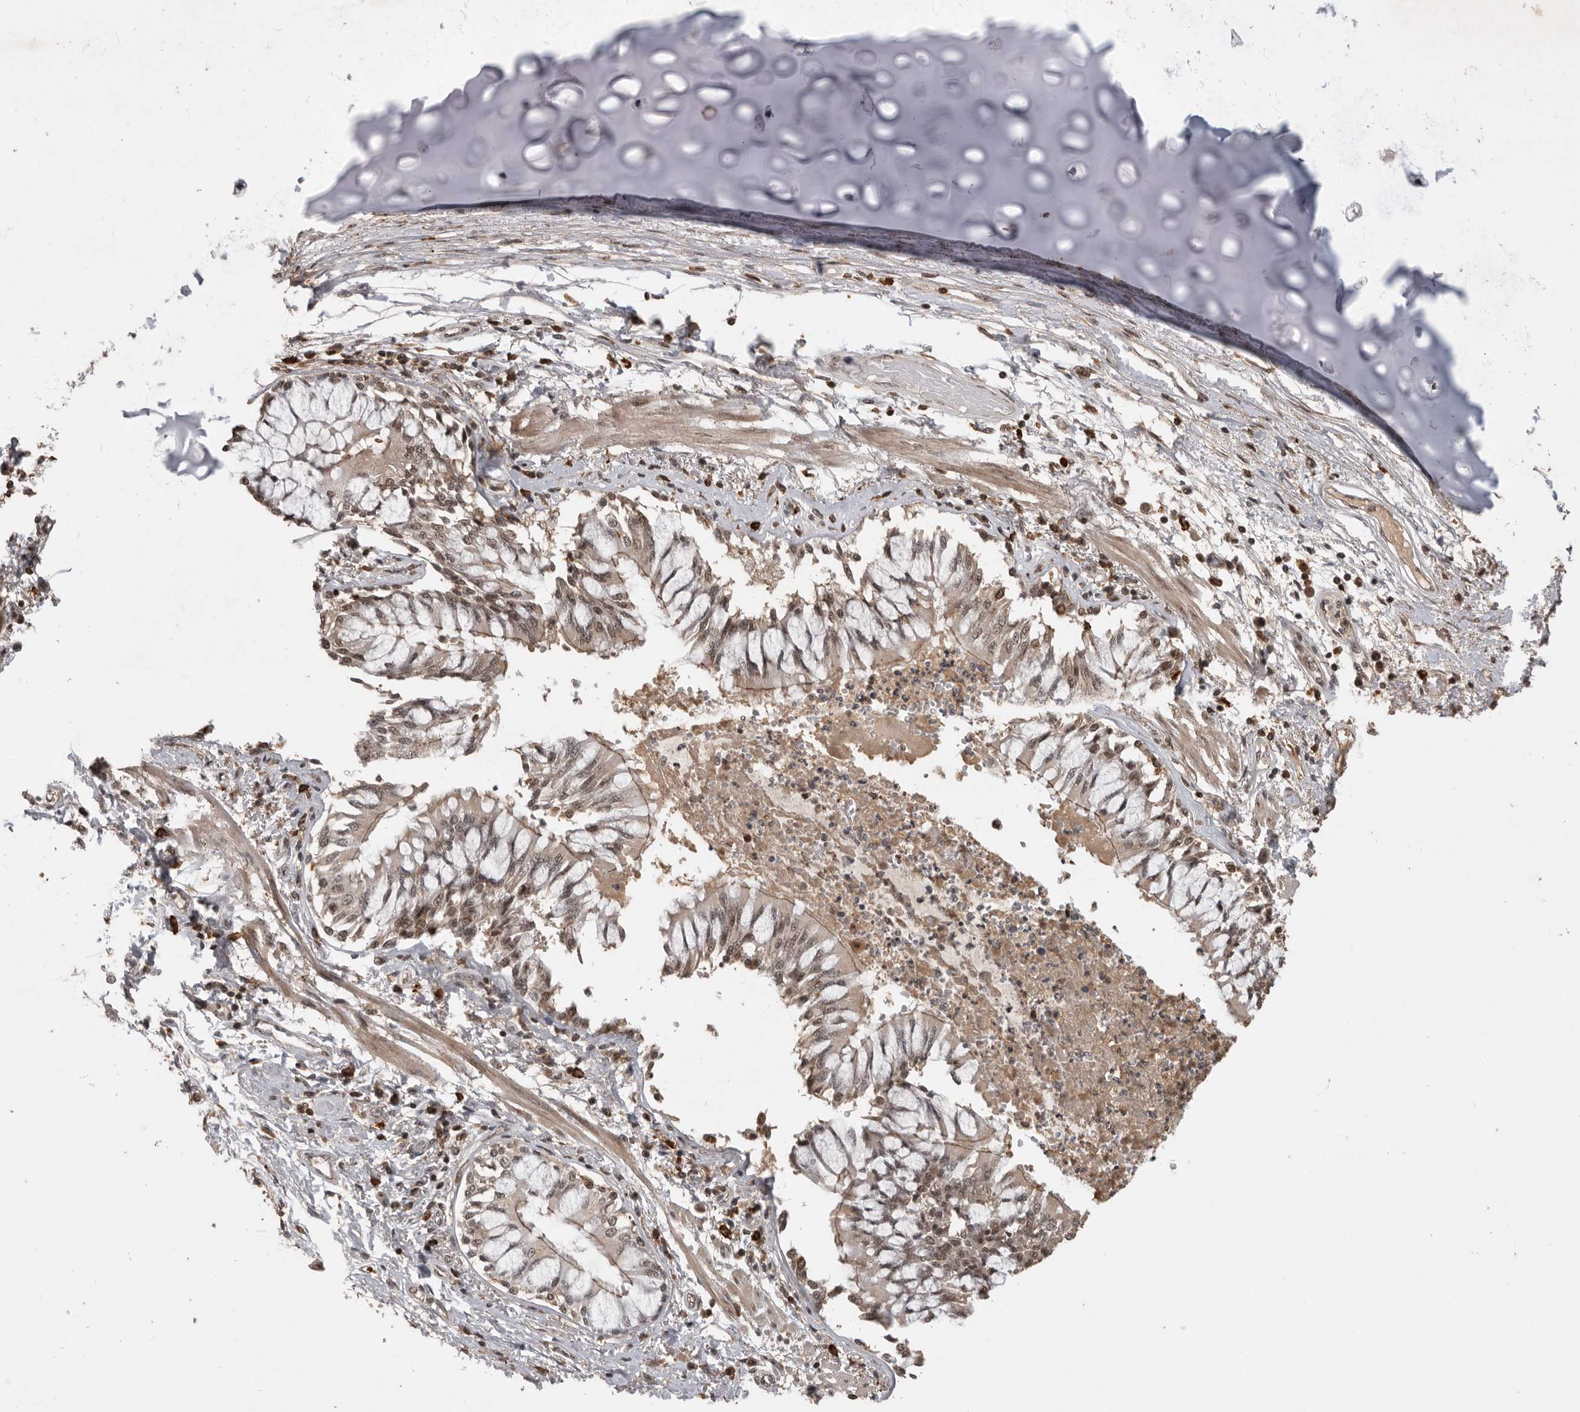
{"staining": {"intensity": "strong", "quantity": "25%-75%", "location": "cytoplasmic/membranous,nuclear"}, "tissue": "bronchus", "cell_type": "Respiratory epithelial cells", "image_type": "normal", "snomed": [{"axis": "morphology", "description": "Normal tissue, NOS"}, {"axis": "topography", "description": "Cartilage tissue"}, {"axis": "topography", "description": "Bronchus"}, {"axis": "topography", "description": "Lung"}], "caption": "Immunohistochemistry staining of normal bronchus, which shows high levels of strong cytoplasmic/membranous,nuclear staining in approximately 25%-75% of respiratory epithelial cells indicating strong cytoplasmic/membranous,nuclear protein expression. The staining was performed using DAB (3,3'-diaminobenzidine) (brown) for protein detection and nuclei were counterstained in hematoxylin (blue).", "gene": "CBLL1", "patient": {"sex": "female", "age": 49}}